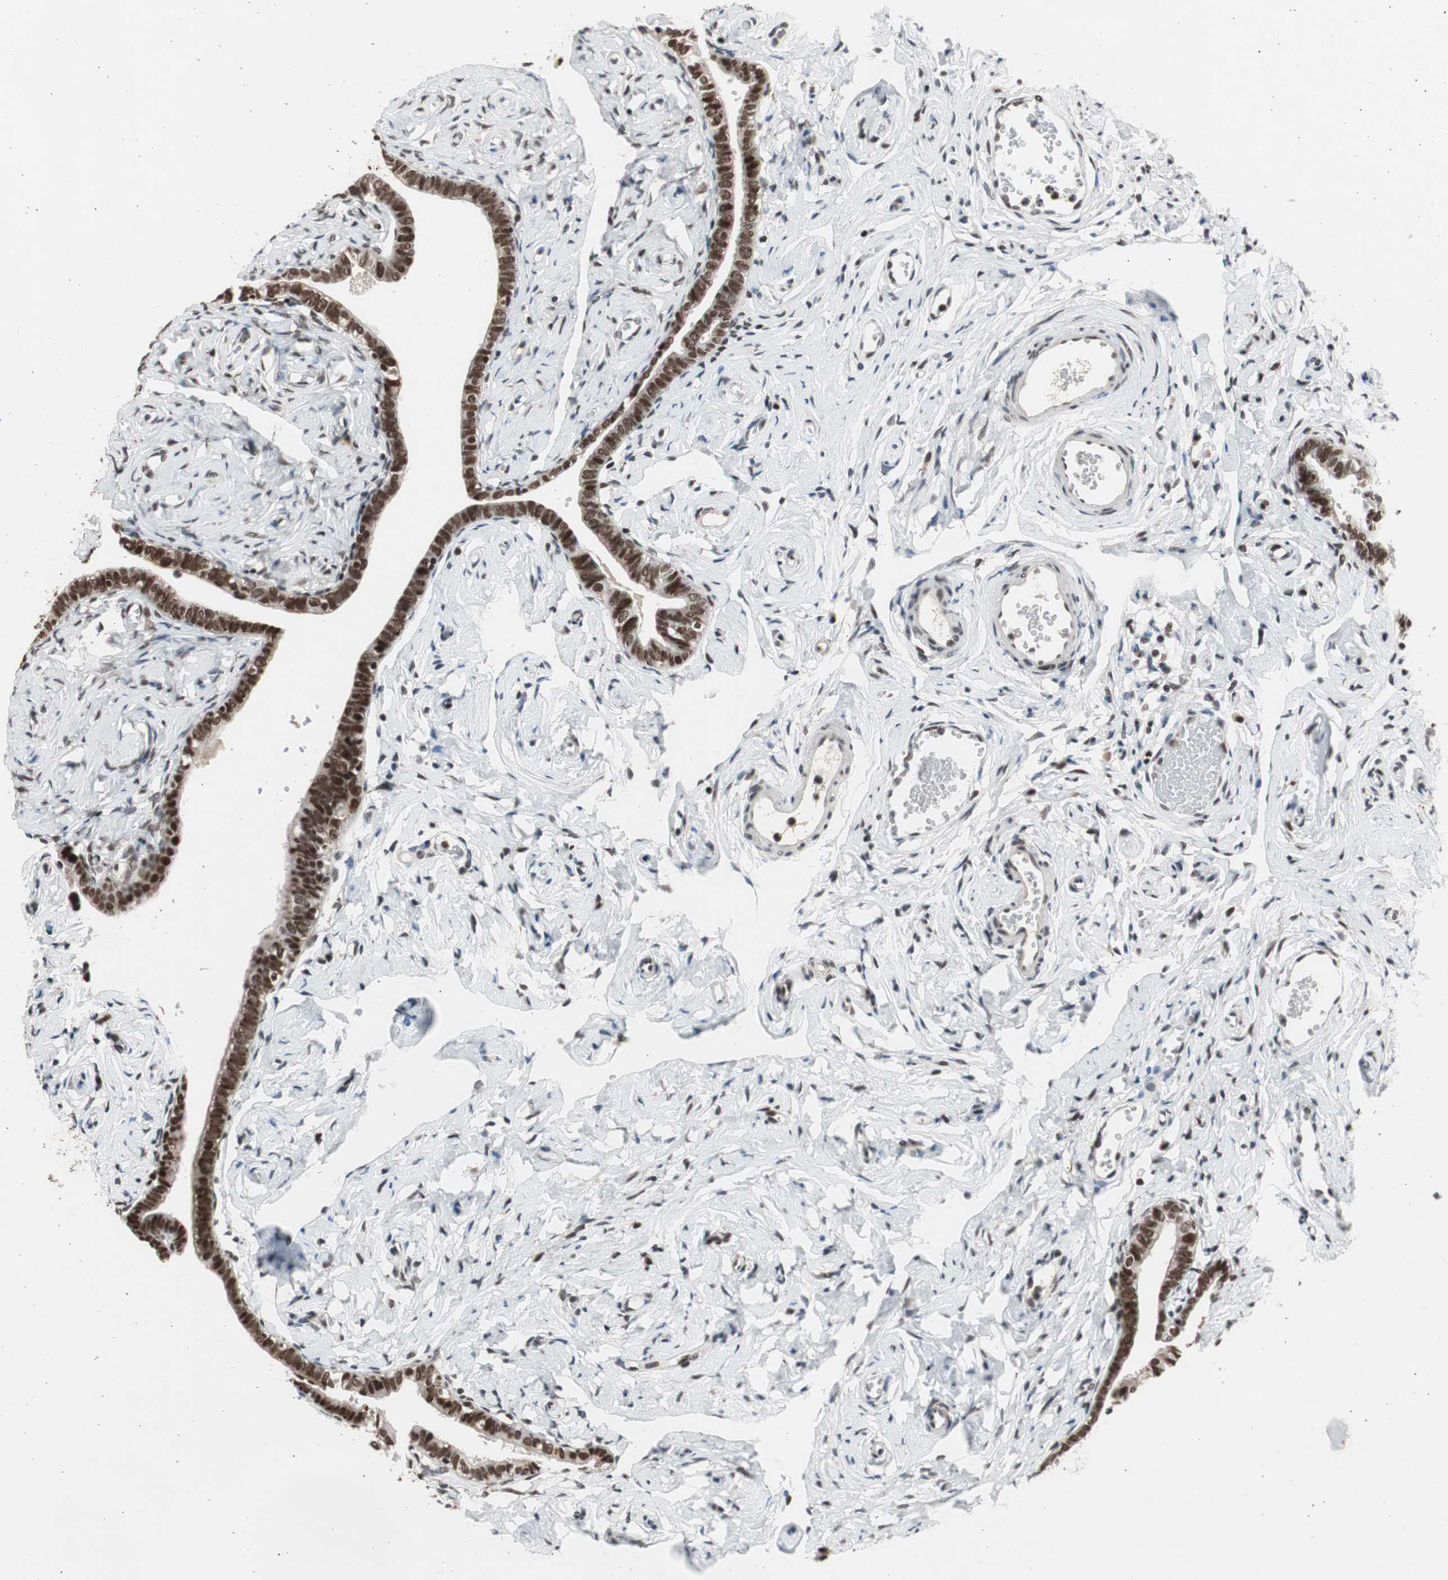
{"staining": {"intensity": "strong", "quantity": ">75%", "location": "nuclear"}, "tissue": "fallopian tube", "cell_type": "Glandular cells", "image_type": "normal", "snomed": [{"axis": "morphology", "description": "Normal tissue, NOS"}, {"axis": "topography", "description": "Fallopian tube"}], "caption": "Fallopian tube stained with DAB (3,3'-diaminobenzidine) IHC reveals high levels of strong nuclear expression in about >75% of glandular cells. The staining is performed using DAB brown chromogen to label protein expression. The nuclei are counter-stained blue using hematoxylin.", "gene": "RPA1", "patient": {"sex": "female", "age": 71}}